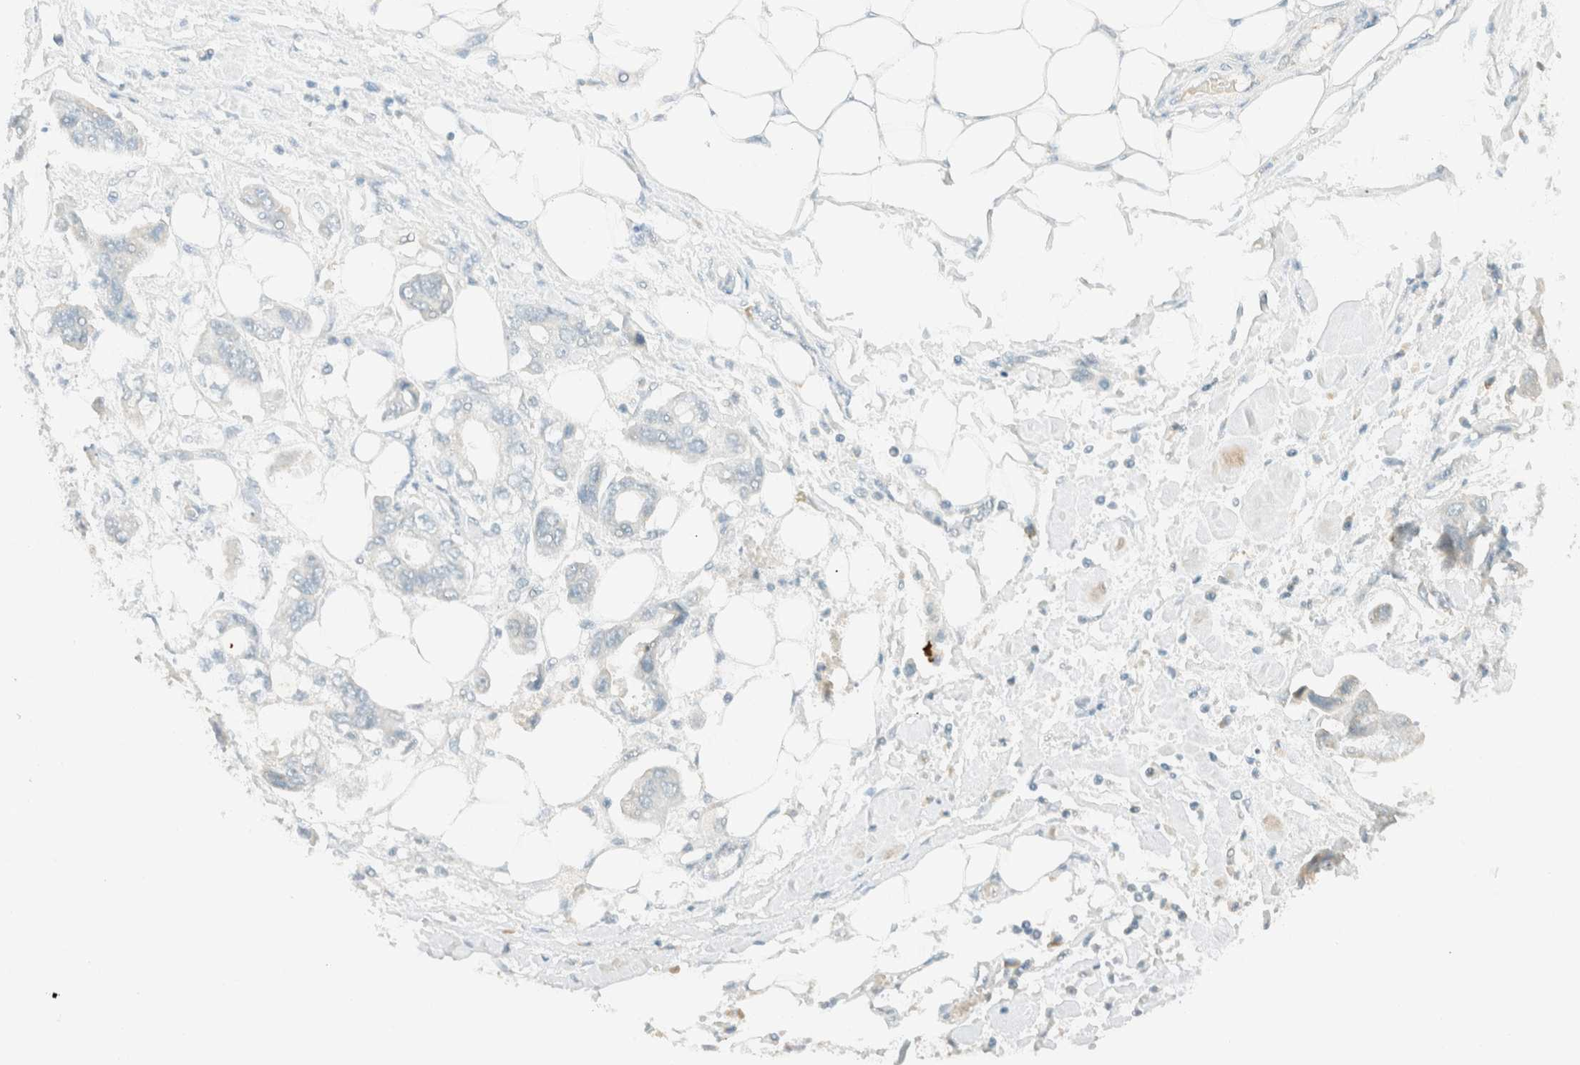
{"staining": {"intensity": "negative", "quantity": "none", "location": "none"}, "tissue": "stomach cancer", "cell_type": "Tumor cells", "image_type": "cancer", "snomed": [{"axis": "morphology", "description": "Adenocarcinoma, NOS"}, {"axis": "topography", "description": "Stomach"}], "caption": "IHC of human stomach adenocarcinoma reveals no positivity in tumor cells.", "gene": "GPA33", "patient": {"sex": "male", "age": 62}}